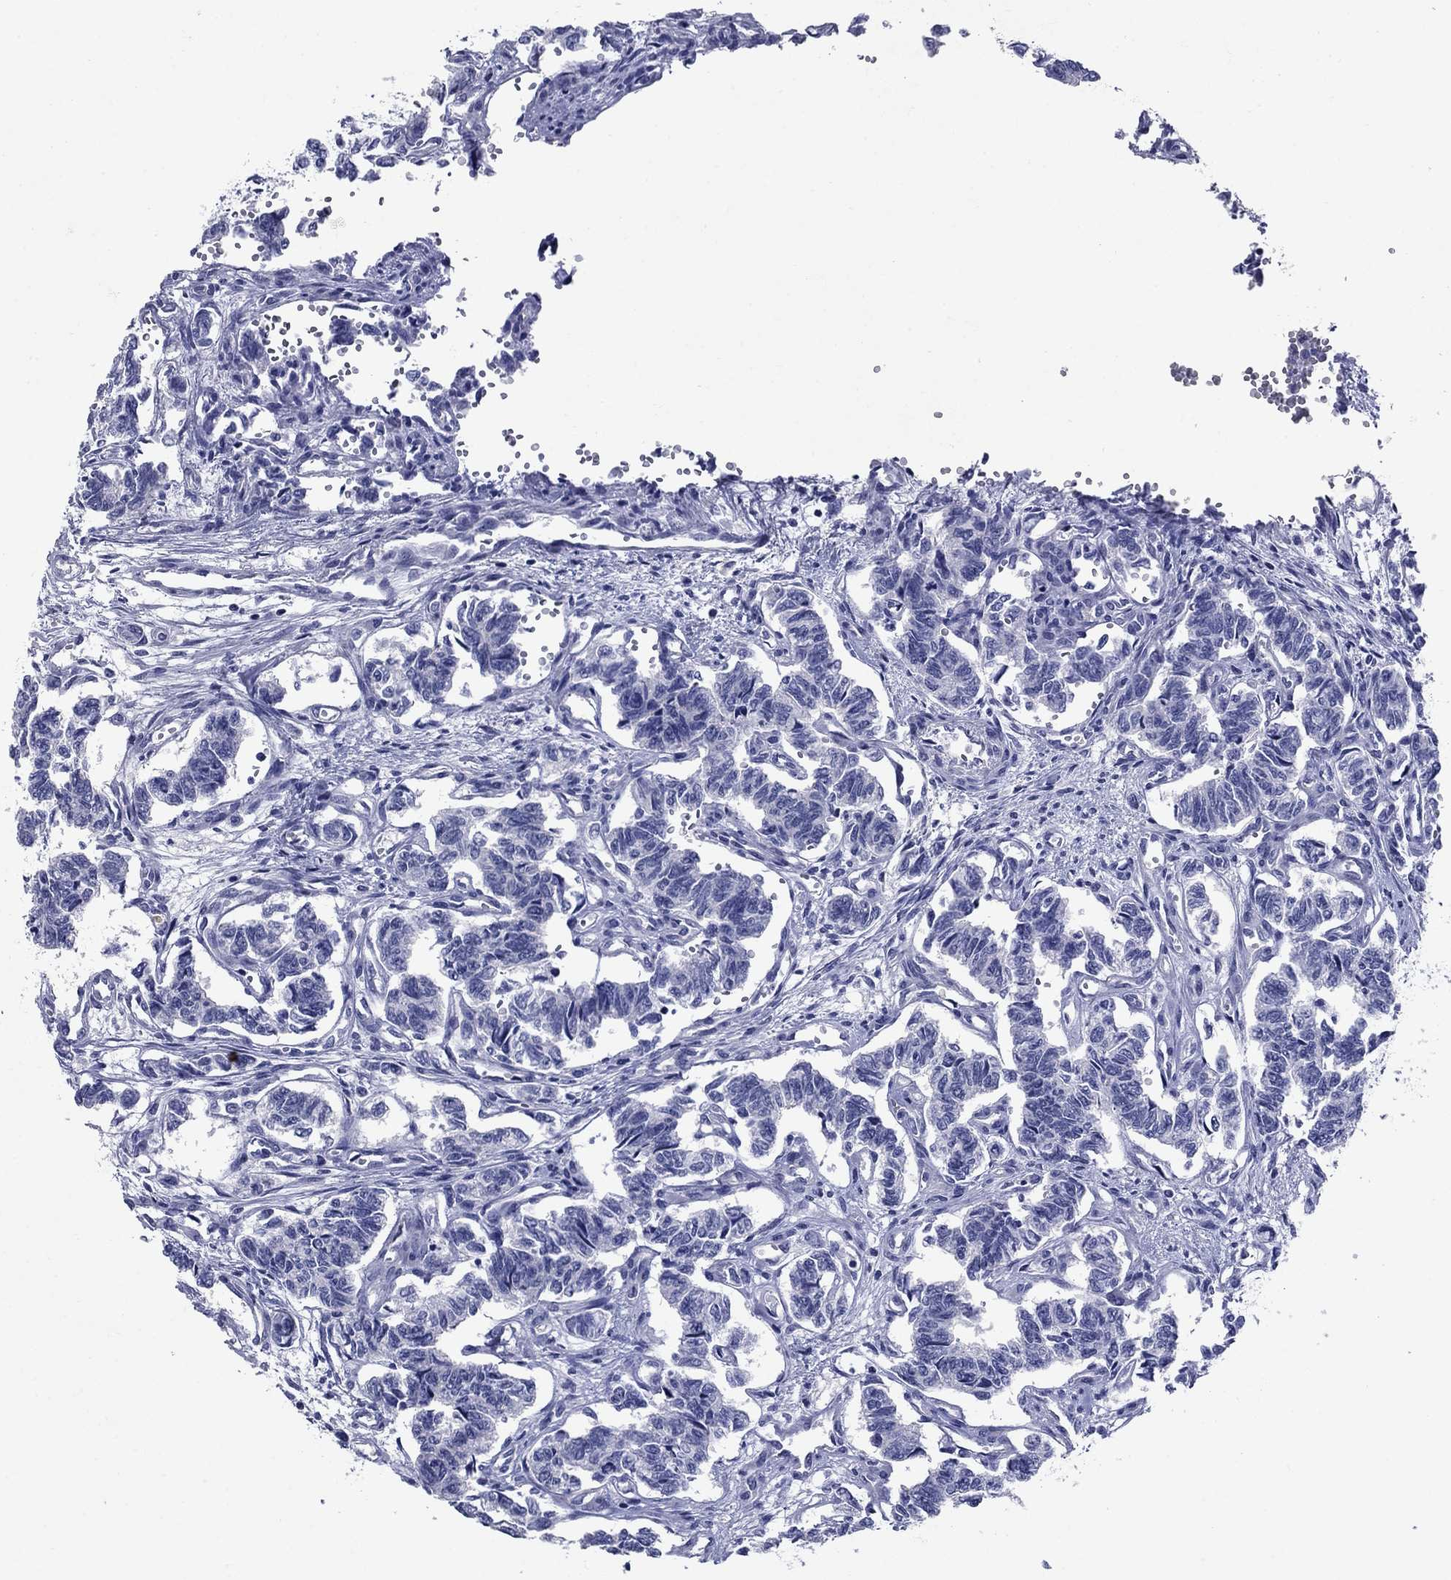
{"staining": {"intensity": "negative", "quantity": "none", "location": "none"}, "tissue": "carcinoid", "cell_type": "Tumor cells", "image_type": "cancer", "snomed": [{"axis": "morphology", "description": "Carcinoid, malignant, NOS"}, {"axis": "topography", "description": "Kidney"}], "caption": "Immunohistochemistry (IHC) photomicrograph of neoplastic tissue: malignant carcinoid stained with DAB (3,3'-diaminobenzidine) demonstrates no significant protein staining in tumor cells.", "gene": "SULT2B1", "patient": {"sex": "female", "age": 41}}